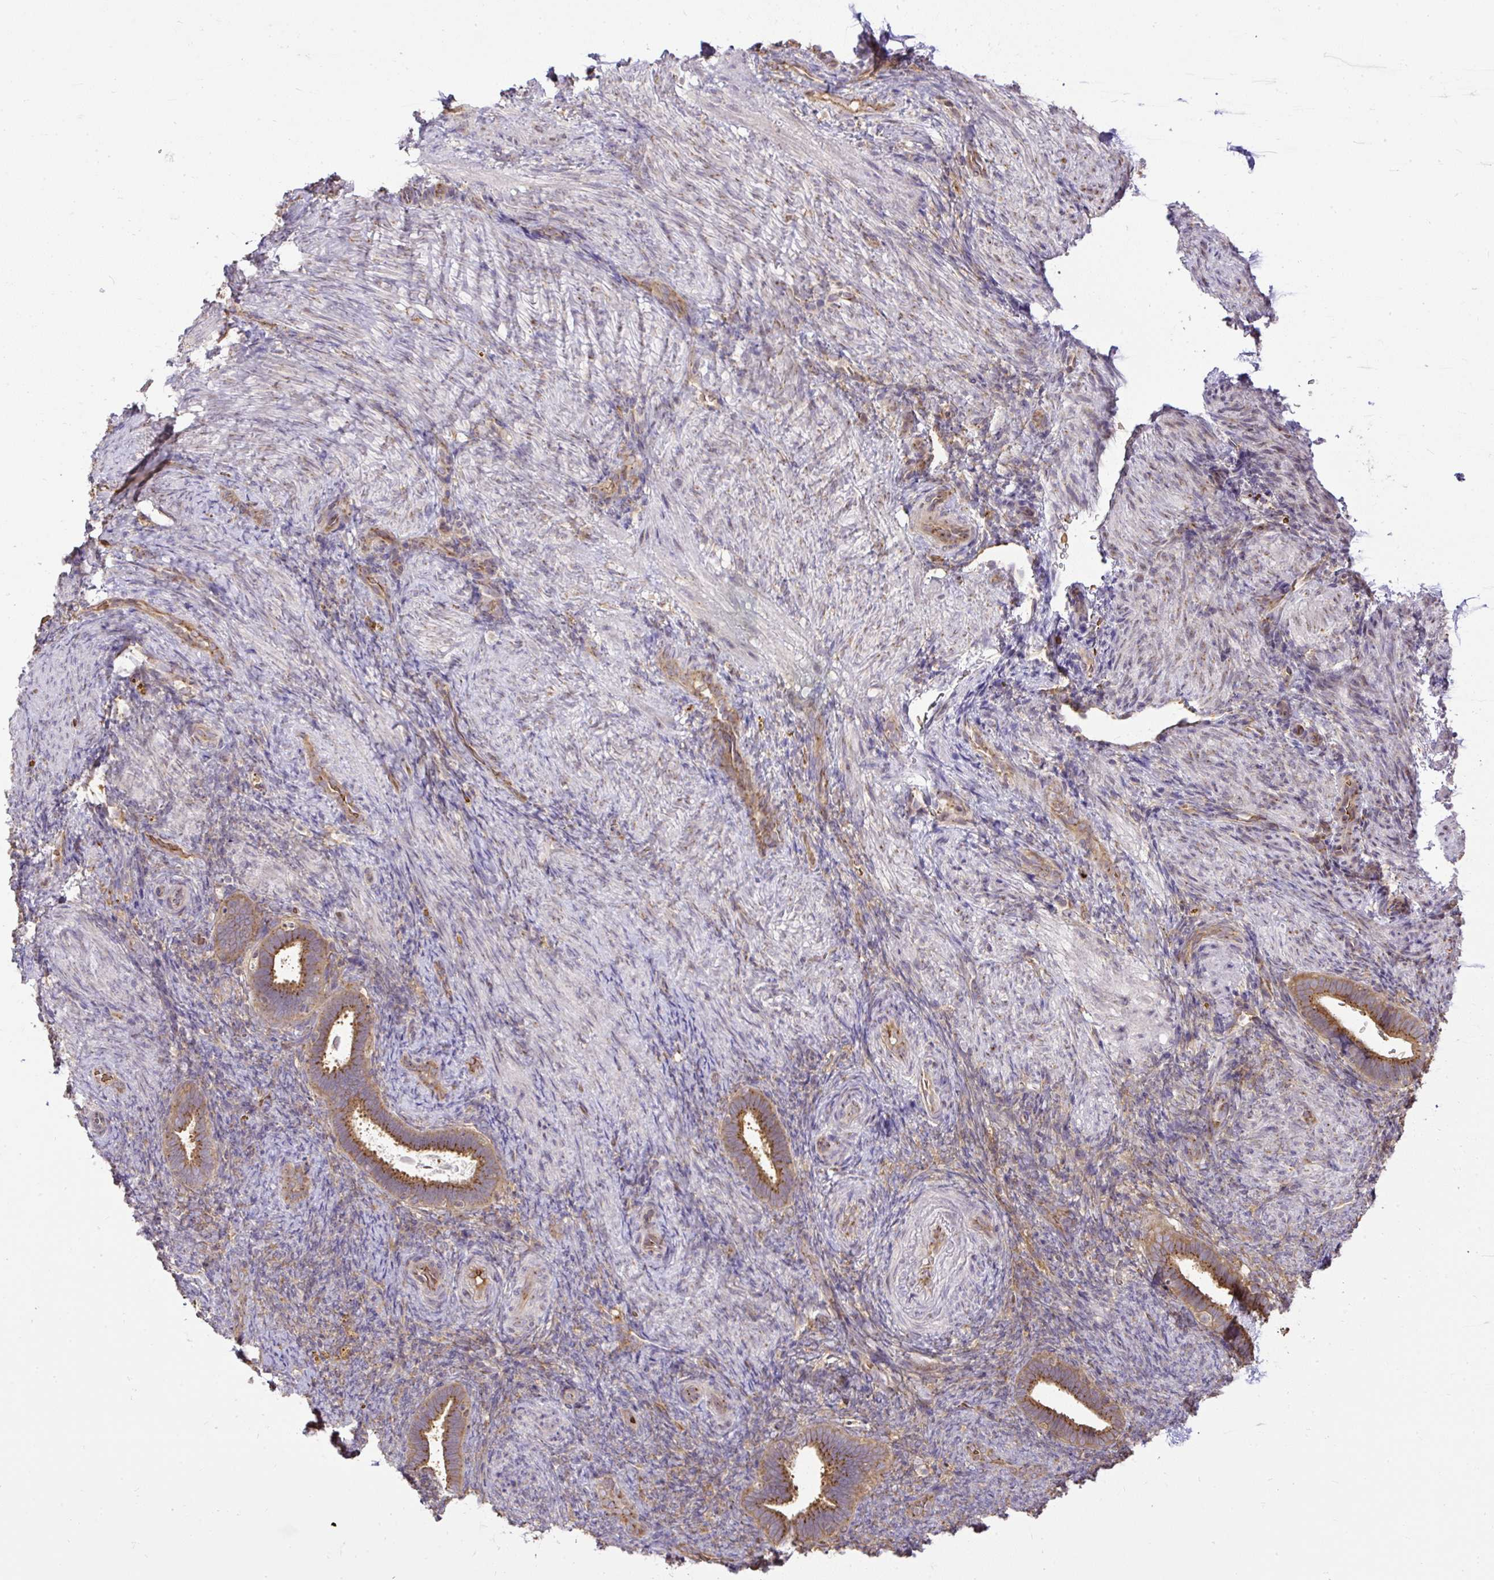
{"staining": {"intensity": "negative", "quantity": "none", "location": "none"}, "tissue": "endometrium", "cell_type": "Cells in endometrial stroma", "image_type": "normal", "snomed": [{"axis": "morphology", "description": "Normal tissue, NOS"}, {"axis": "topography", "description": "Endometrium"}], "caption": "High power microscopy photomicrograph of an immunohistochemistry (IHC) photomicrograph of unremarkable endometrium, revealing no significant staining in cells in endometrial stroma. (DAB (3,3'-diaminobenzidine) immunohistochemistry visualized using brightfield microscopy, high magnification).", "gene": "SMC4", "patient": {"sex": "female", "age": 34}}